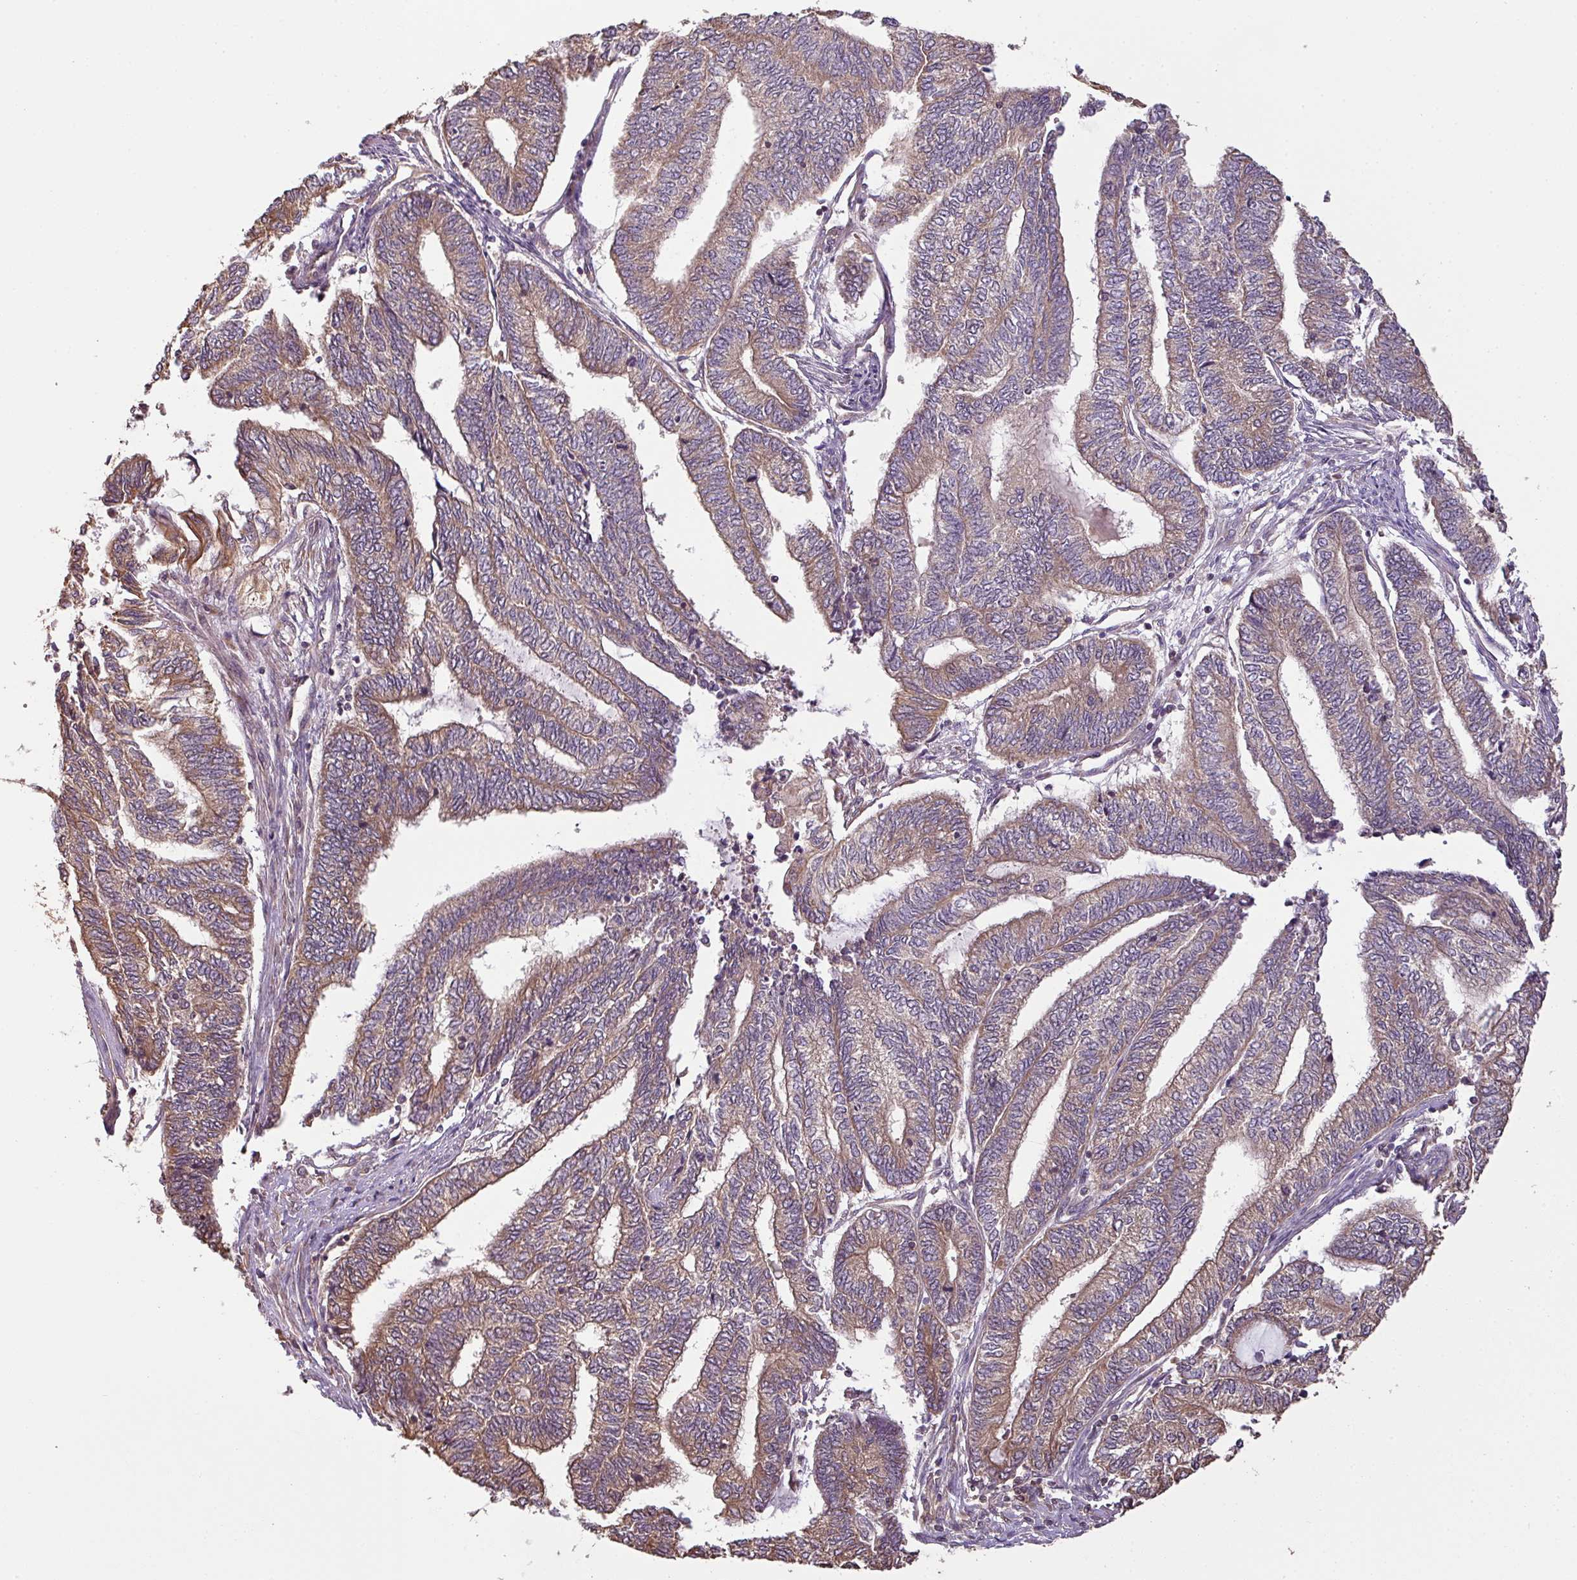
{"staining": {"intensity": "moderate", "quantity": ">75%", "location": "cytoplasmic/membranous"}, "tissue": "endometrial cancer", "cell_type": "Tumor cells", "image_type": "cancer", "snomed": [{"axis": "morphology", "description": "Adenocarcinoma, NOS"}, {"axis": "topography", "description": "Uterus"}, {"axis": "topography", "description": "Endometrium"}], "caption": "Human endometrial cancer (adenocarcinoma) stained with a brown dye shows moderate cytoplasmic/membranous positive positivity in about >75% of tumor cells.", "gene": "VENTX", "patient": {"sex": "female", "age": 70}}